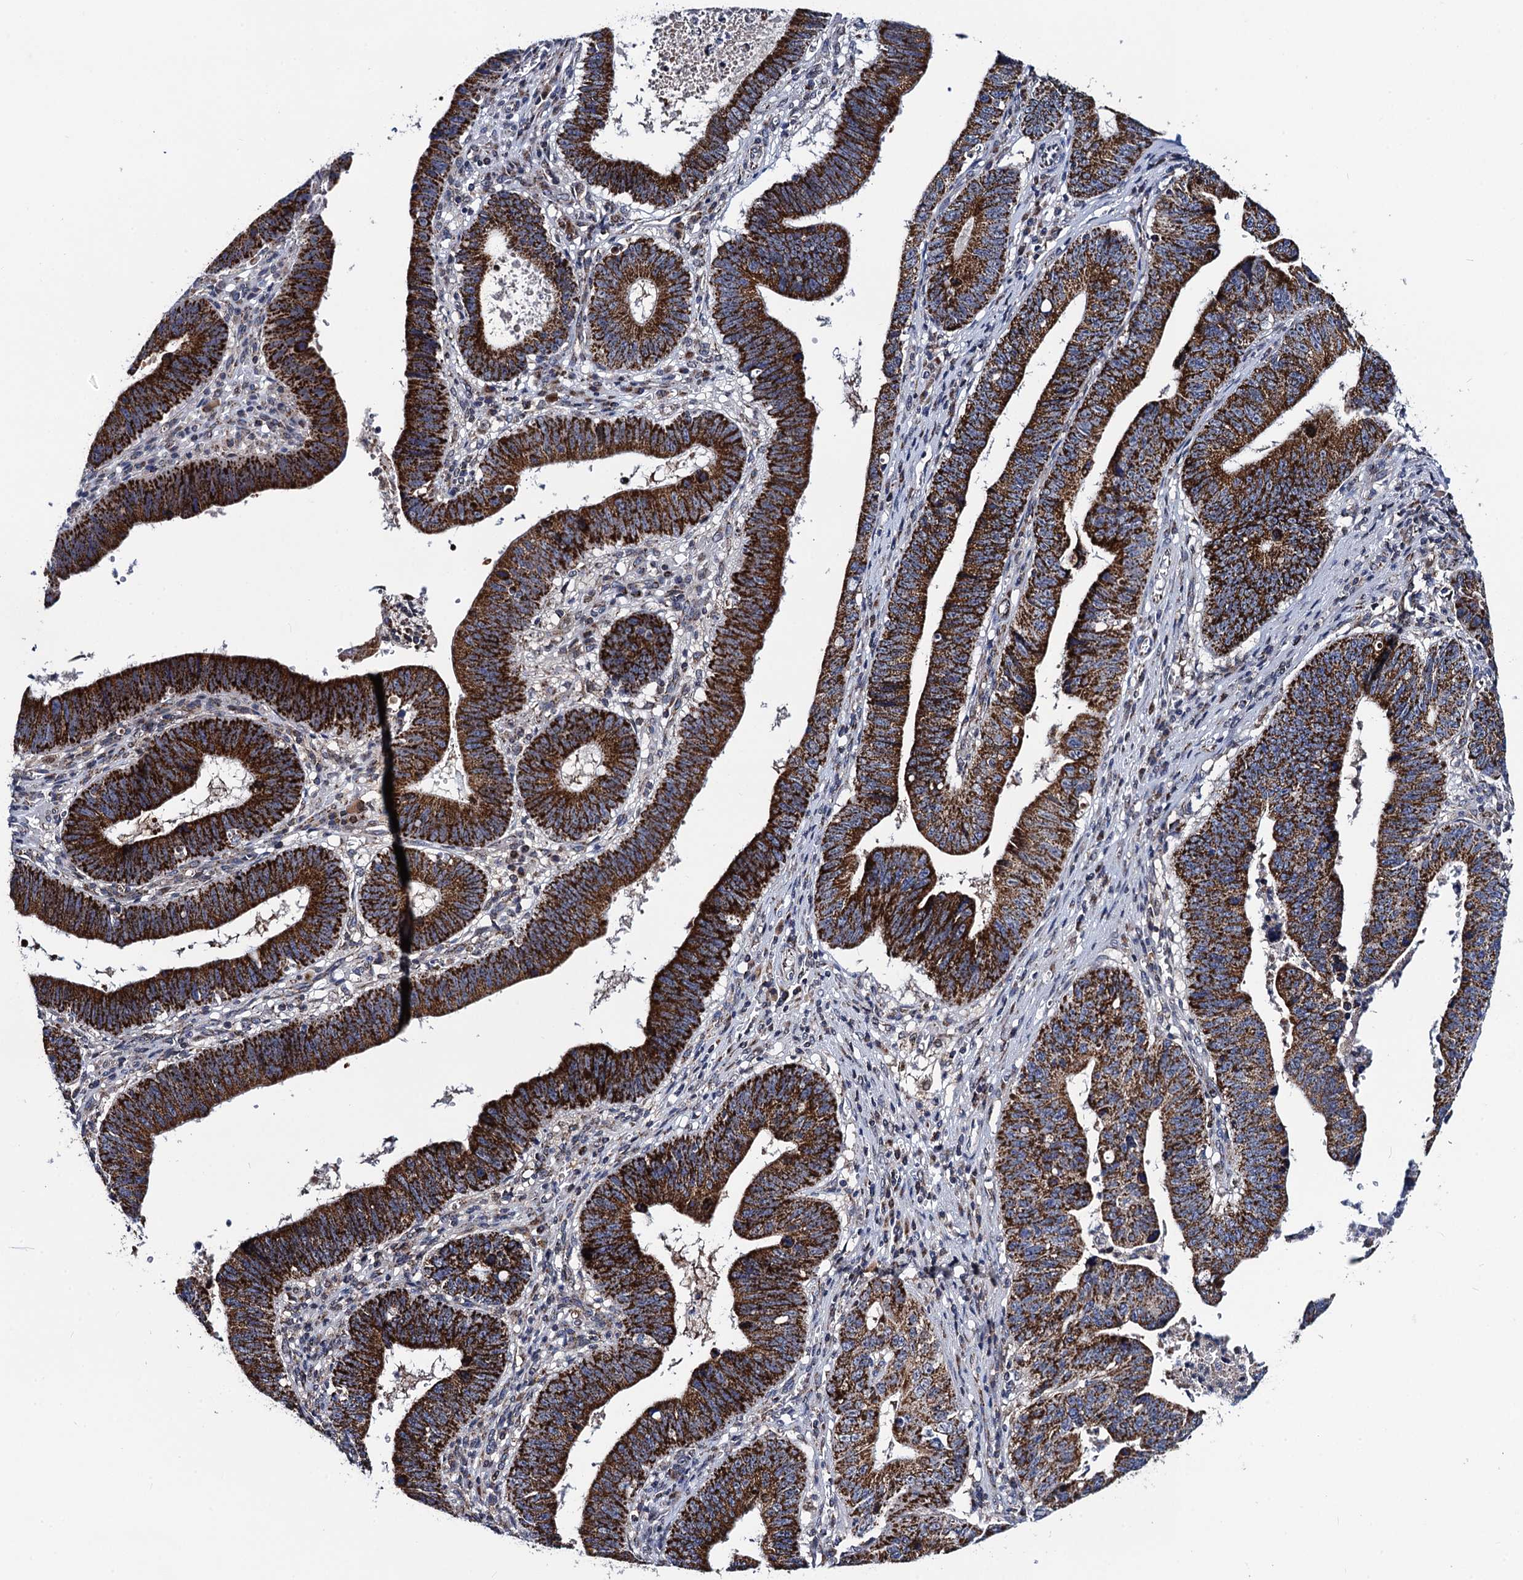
{"staining": {"intensity": "strong", "quantity": ">75%", "location": "cytoplasmic/membranous"}, "tissue": "stomach cancer", "cell_type": "Tumor cells", "image_type": "cancer", "snomed": [{"axis": "morphology", "description": "Adenocarcinoma, NOS"}, {"axis": "topography", "description": "Stomach"}], "caption": "Protein staining shows strong cytoplasmic/membranous expression in about >75% of tumor cells in adenocarcinoma (stomach).", "gene": "PTCD3", "patient": {"sex": "male", "age": 59}}